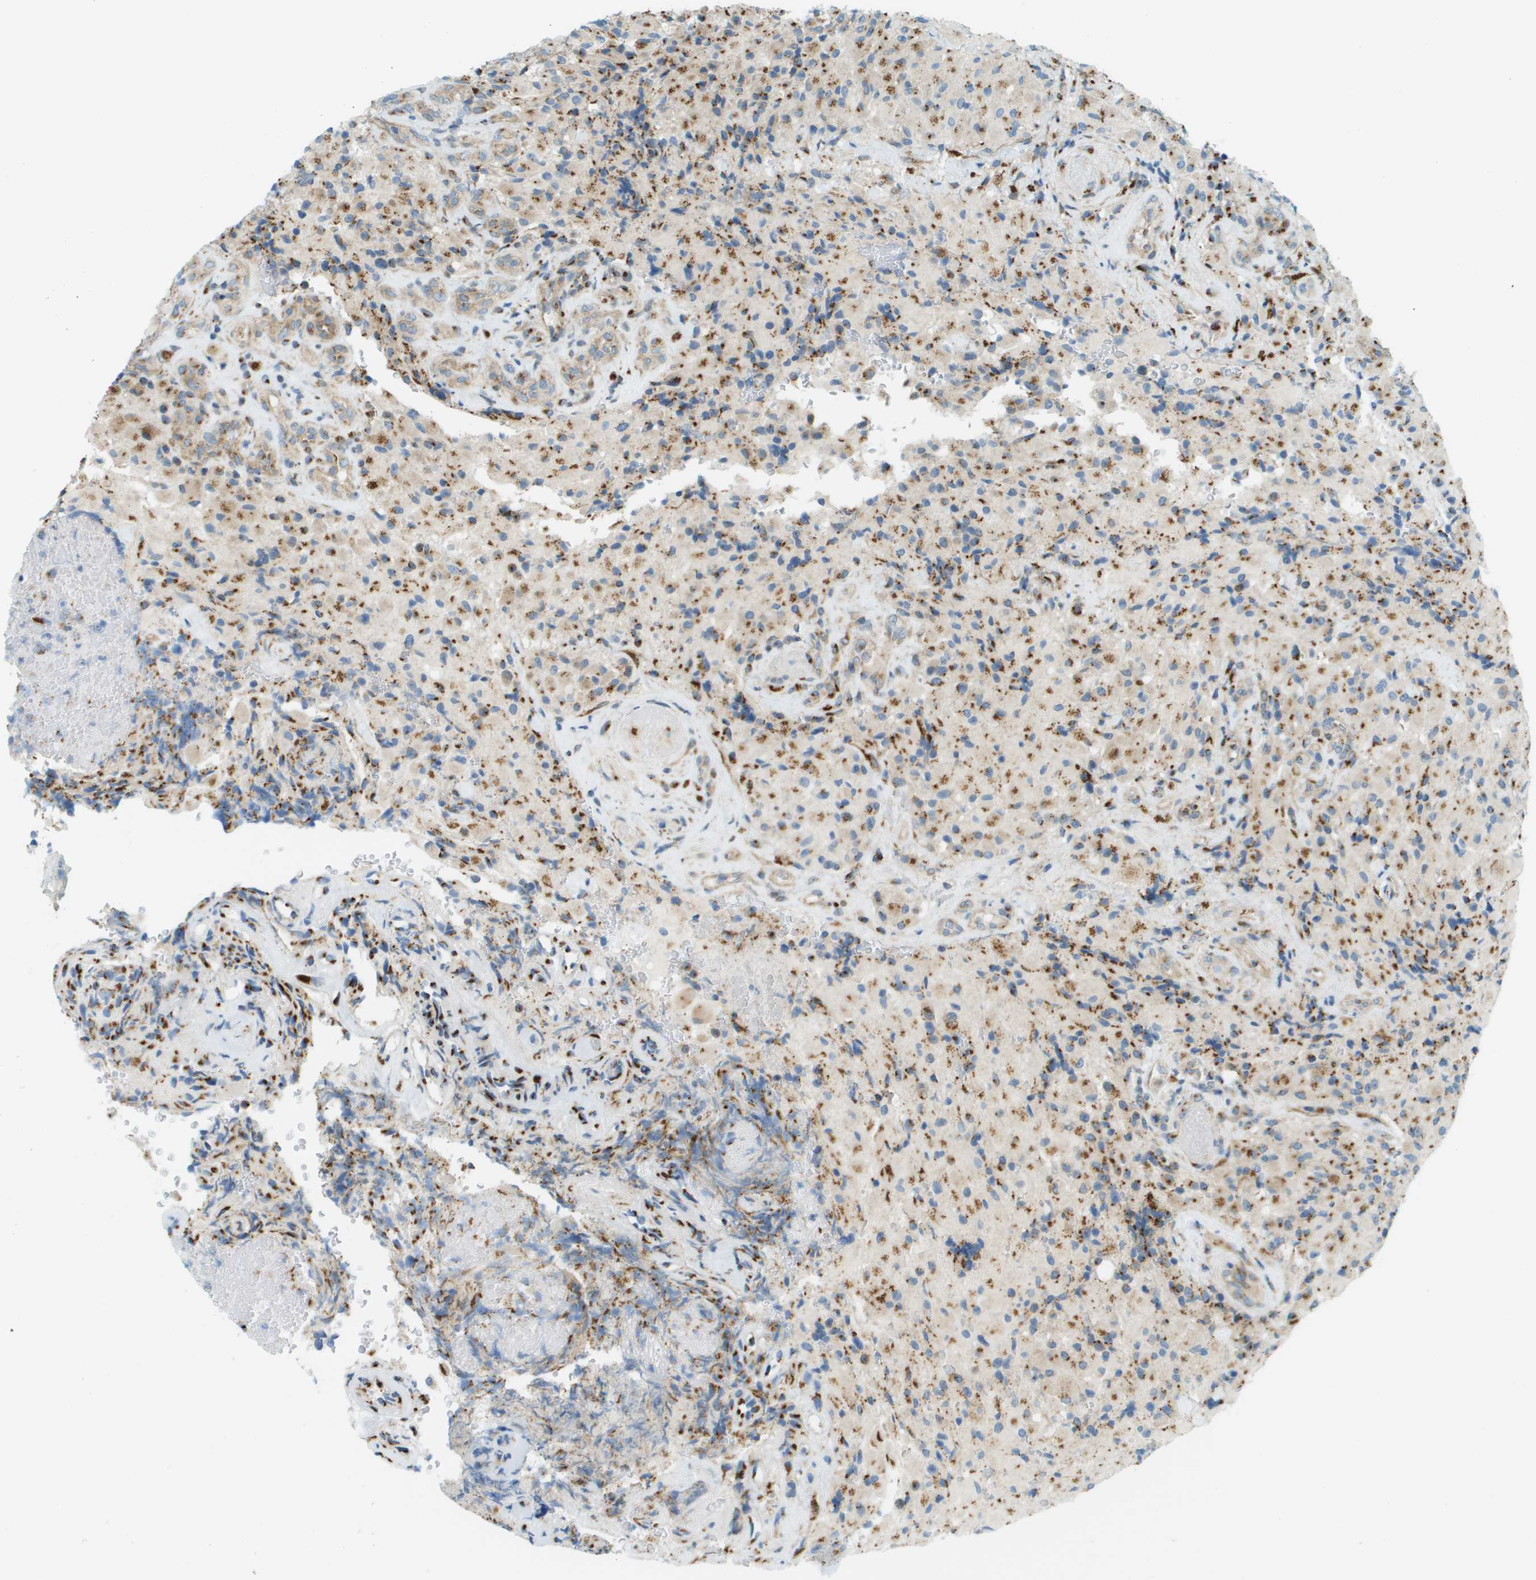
{"staining": {"intensity": "moderate", "quantity": ">75%", "location": "cytoplasmic/membranous"}, "tissue": "glioma", "cell_type": "Tumor cells", "image_type": "cancer", "snomed": [{"axis": "morphology", "description": "Glioma, malignant, High grade"}, {"axis": "topography", "description": "Brain"}], "caption": "Protein expression analysis of human glioma reveals moderate cytoplasmic/membranous expression in approximately >75% of tumor cells.", "gene": "ACBD3", "patient": {"sex": "male", "age": 71}}